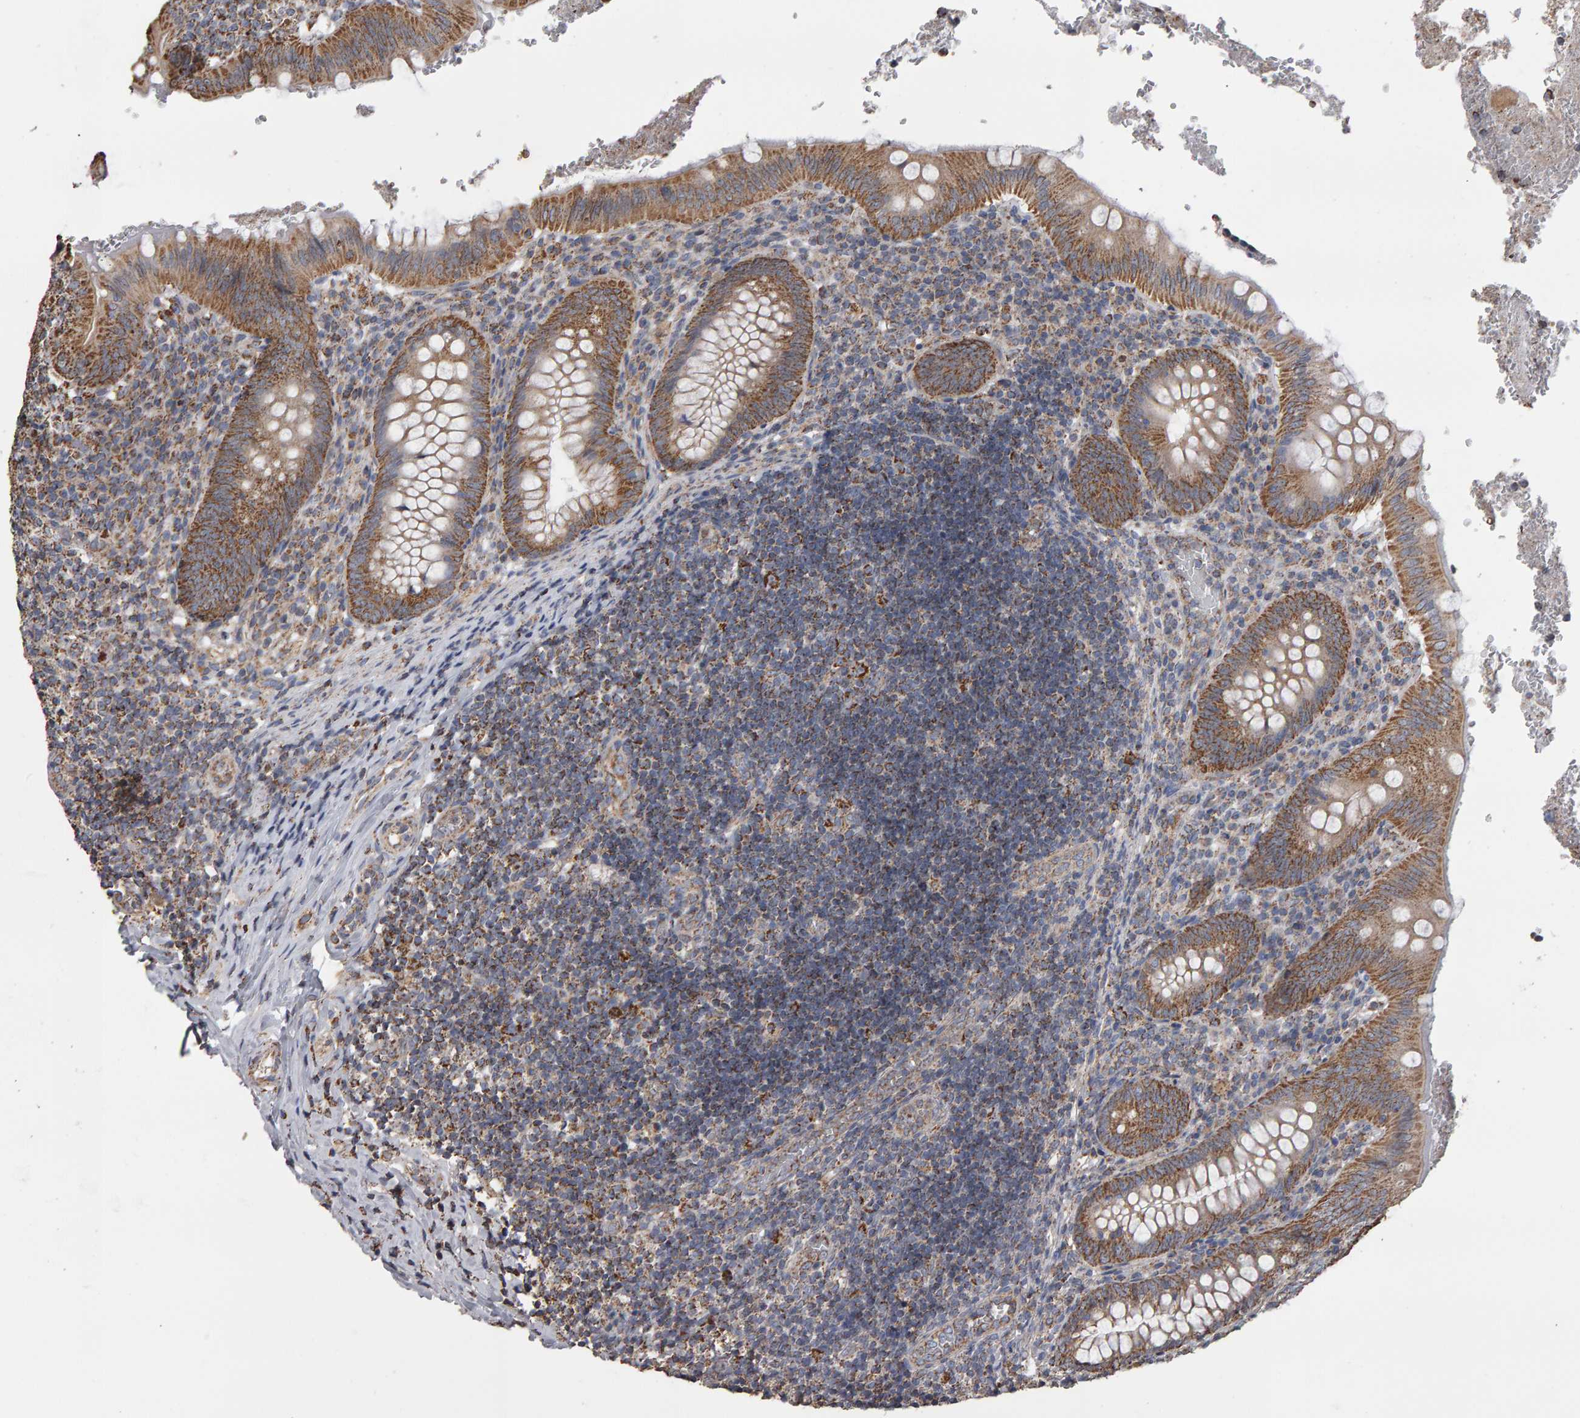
{"staining": {"intensity": "moderate", "quantity": ">75%", "location": "cytoplasmic/membranous"}, "tissue": "appendix", "cell_type": "Glandular cells", "image_type": "normal", "snomed": [{"axis": "morphology", "description": "Normal tissue, NOS"}, {"axis": "topography", "description": "Appendix"}], "caption": "This is a photomicrograph of immunohistochemistry staining of benign appendix, which shows moderate staining in the cytoplasmic/membranous of glandular cells.", "gene": "TOM1L1", "patient": {"sex": "male", "age": 8}}